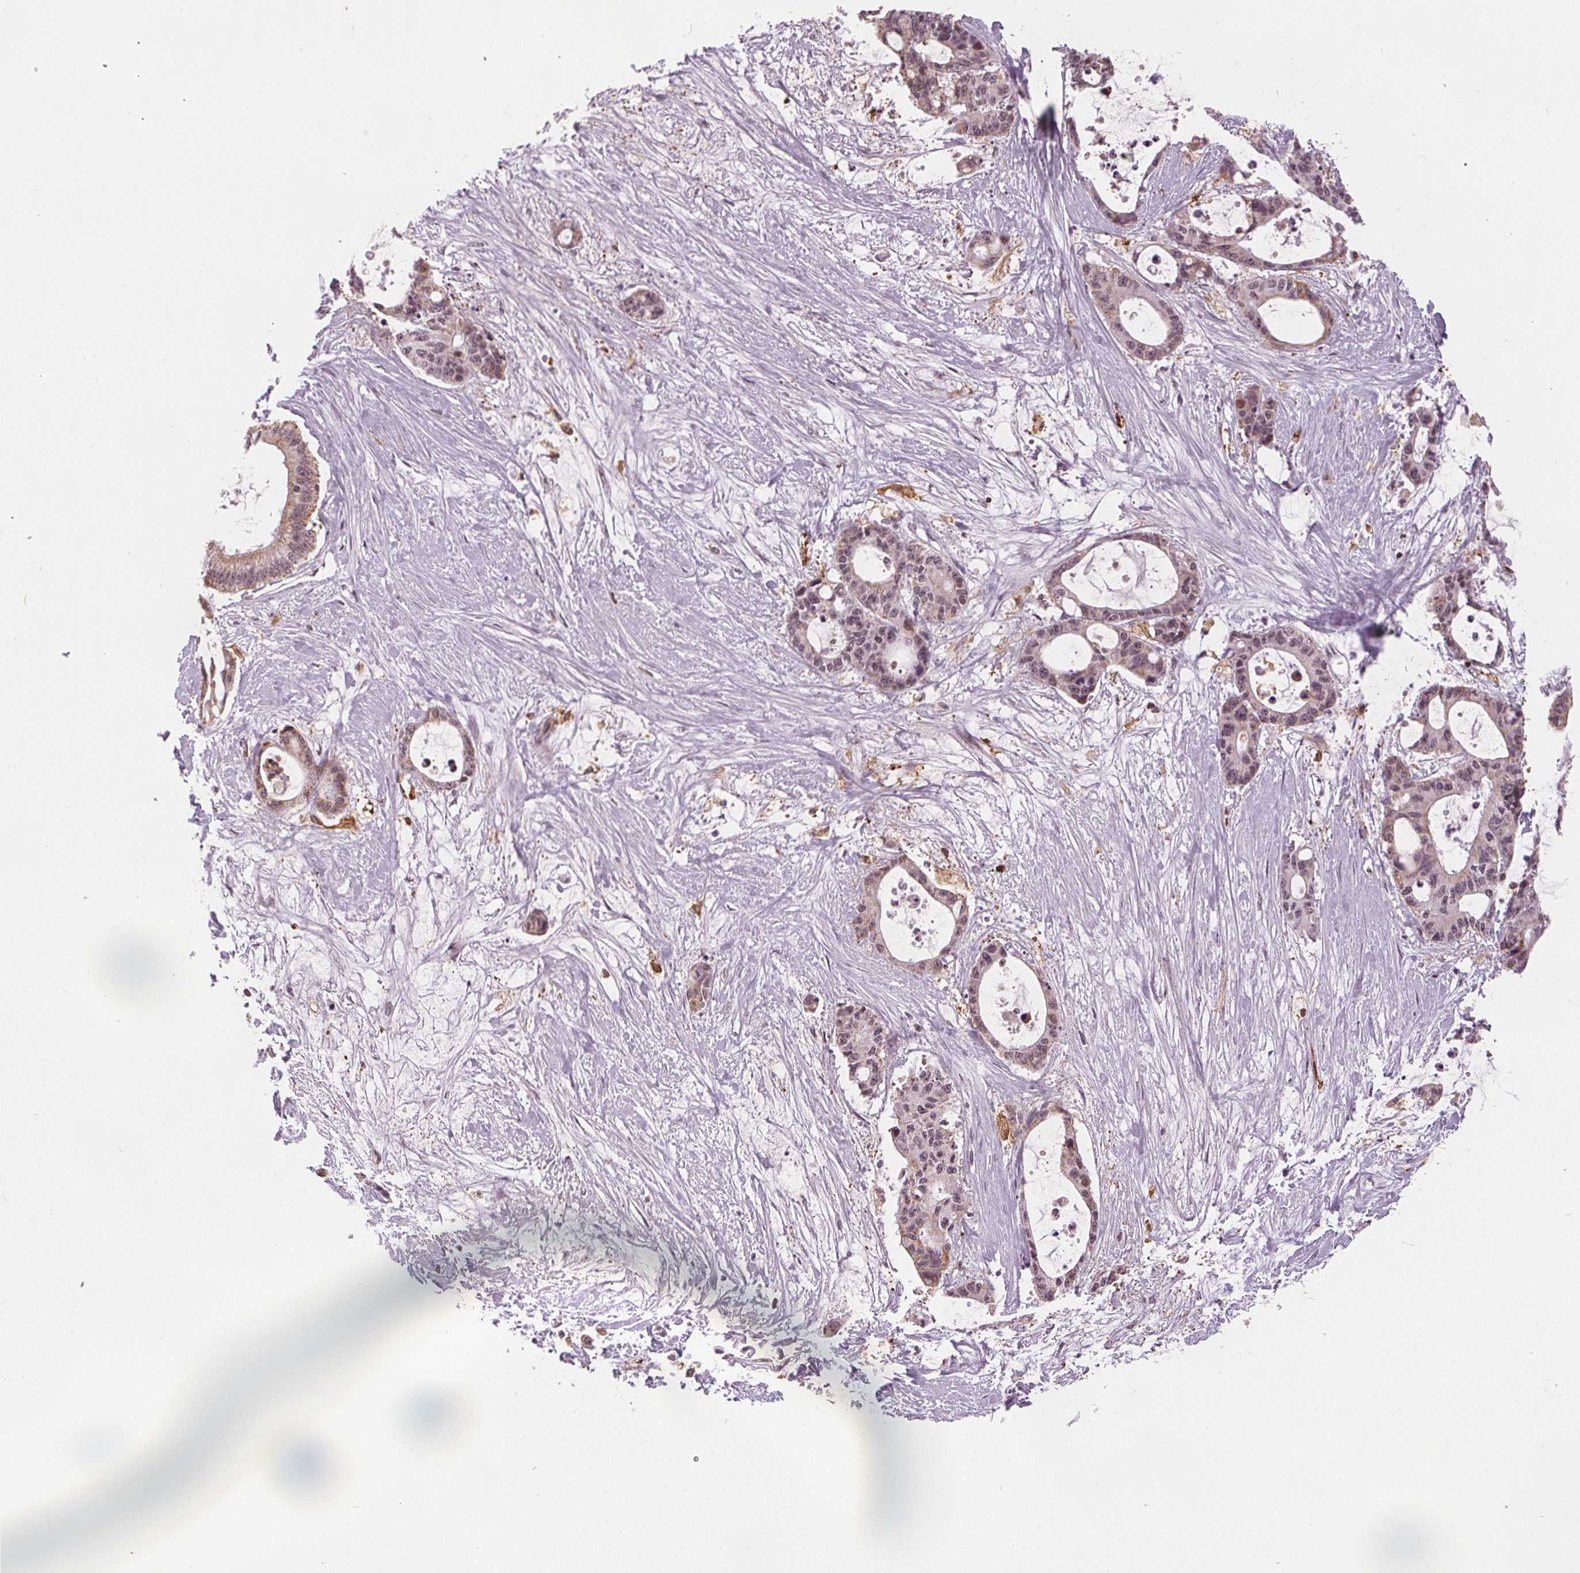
{"staining": {"intensity": "weak", "quantity": "25%-75%", "location": "nuclear"}, "tissue": "liver cancer", "cell_type": "Tumor cells", "image_type": "cancer", "snomed": [{"axis": "morphology", "description": "Normal tissue, NOS"}, {"axis": "morphology", "description": "Cholangiocarcinoma"}, {"axis": "topography", "description": "Liver"}, {"axis": "topography", "description": "Peripheral nerve tissue"}], "caption": "Immunohistochemistry (IHC) histopathology image of cholangiocarcinoma (liver) stained for a protein (brown), which displays low levels of weak nuclear positivity in about 25%-75% of tumor cells.", "gene": "DPM2", "patient": {"sex": "female", "age": 73}}